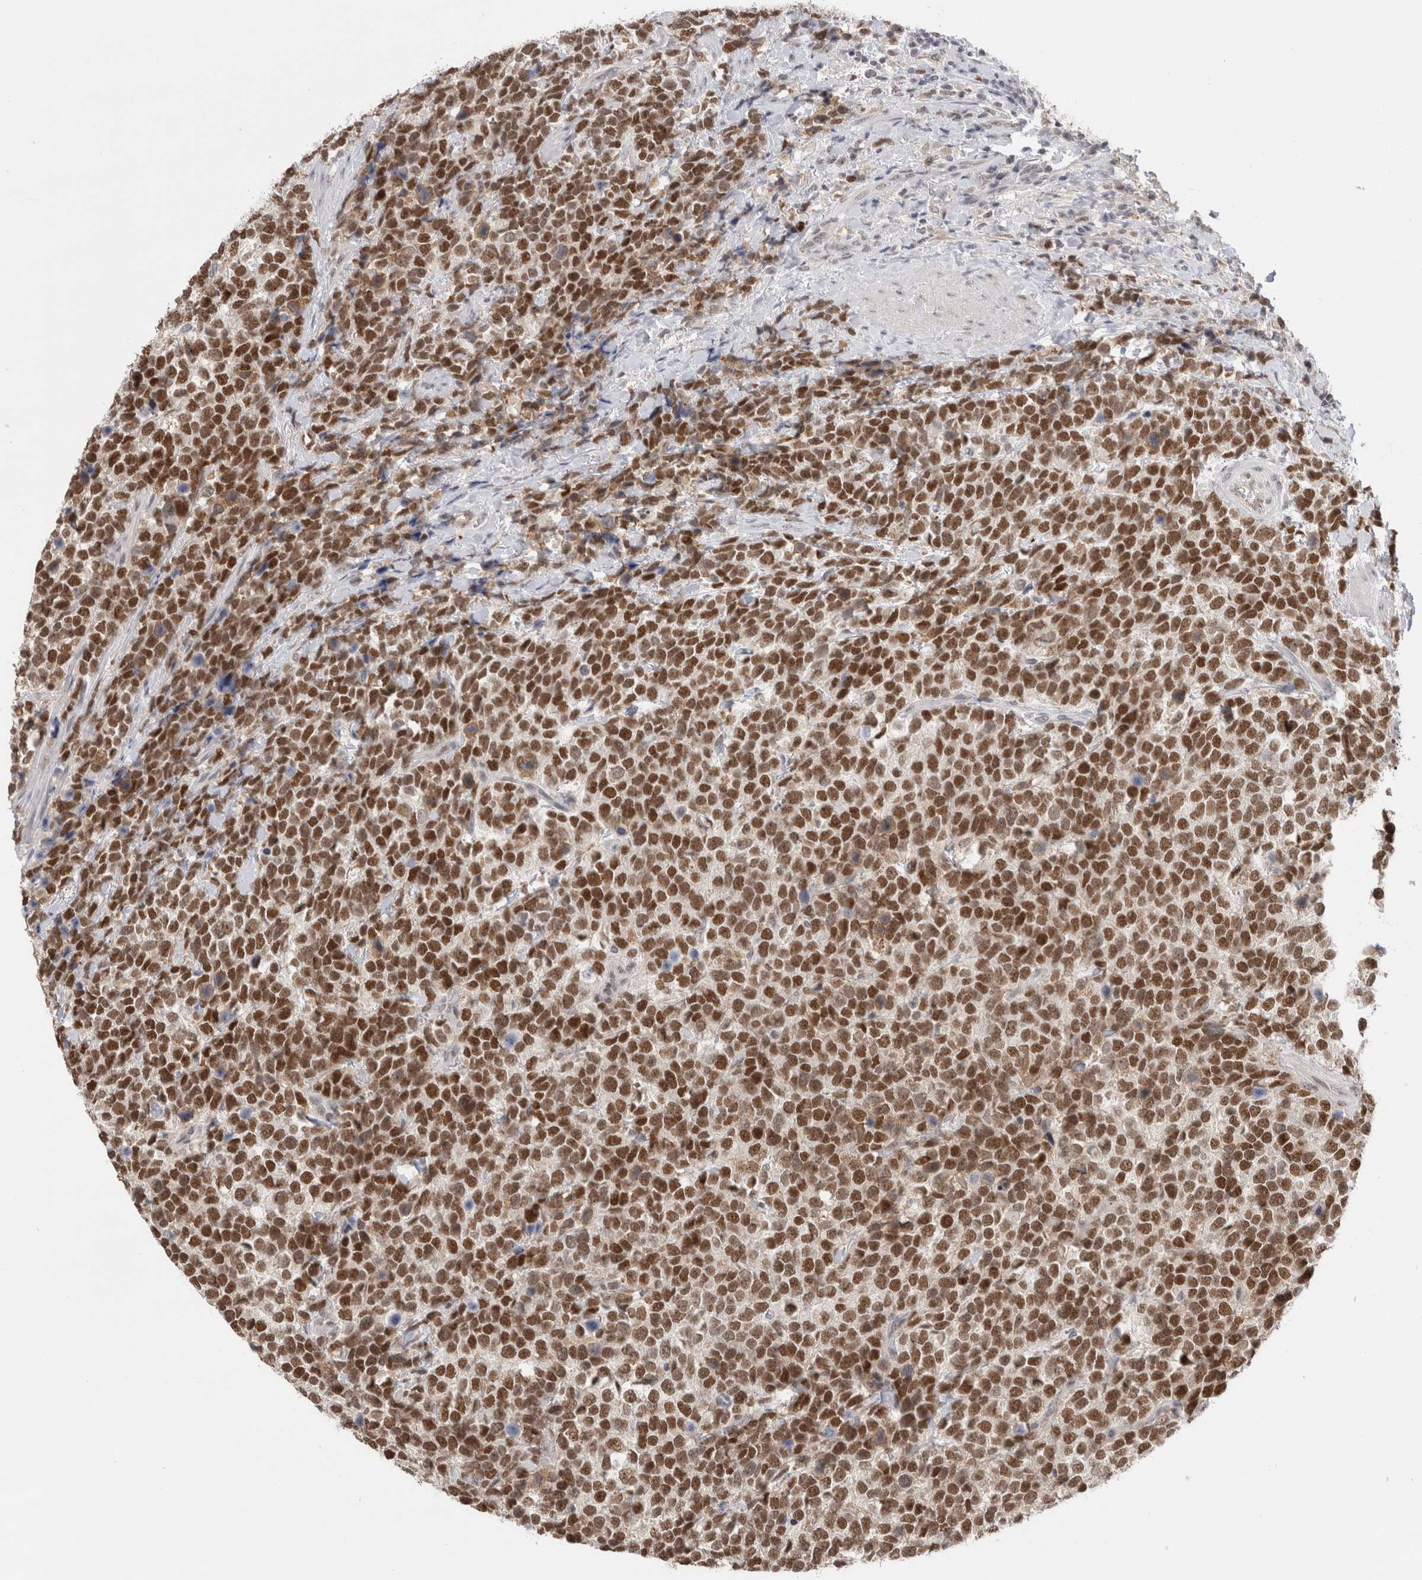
{"staining": {"intensity": "strong", "quantity": ">75%", "location": "nuclear"}, "tissue": "urothelial cancer", "cell_type": "Tumor cells", "image_type": "cancer", "snomed": [{"axis": "morphology", "description": "Urothelial carcinoma, High grade"}, {"axis": "topography", "description": "Urinary bladder"}], "caption": "The immunohistochemical stain shows strong nuclear expression in tumor cells of urothelial cancer tissue.", "gene": "ZNF24", "patient": {"sex": "female", "age": 82}}